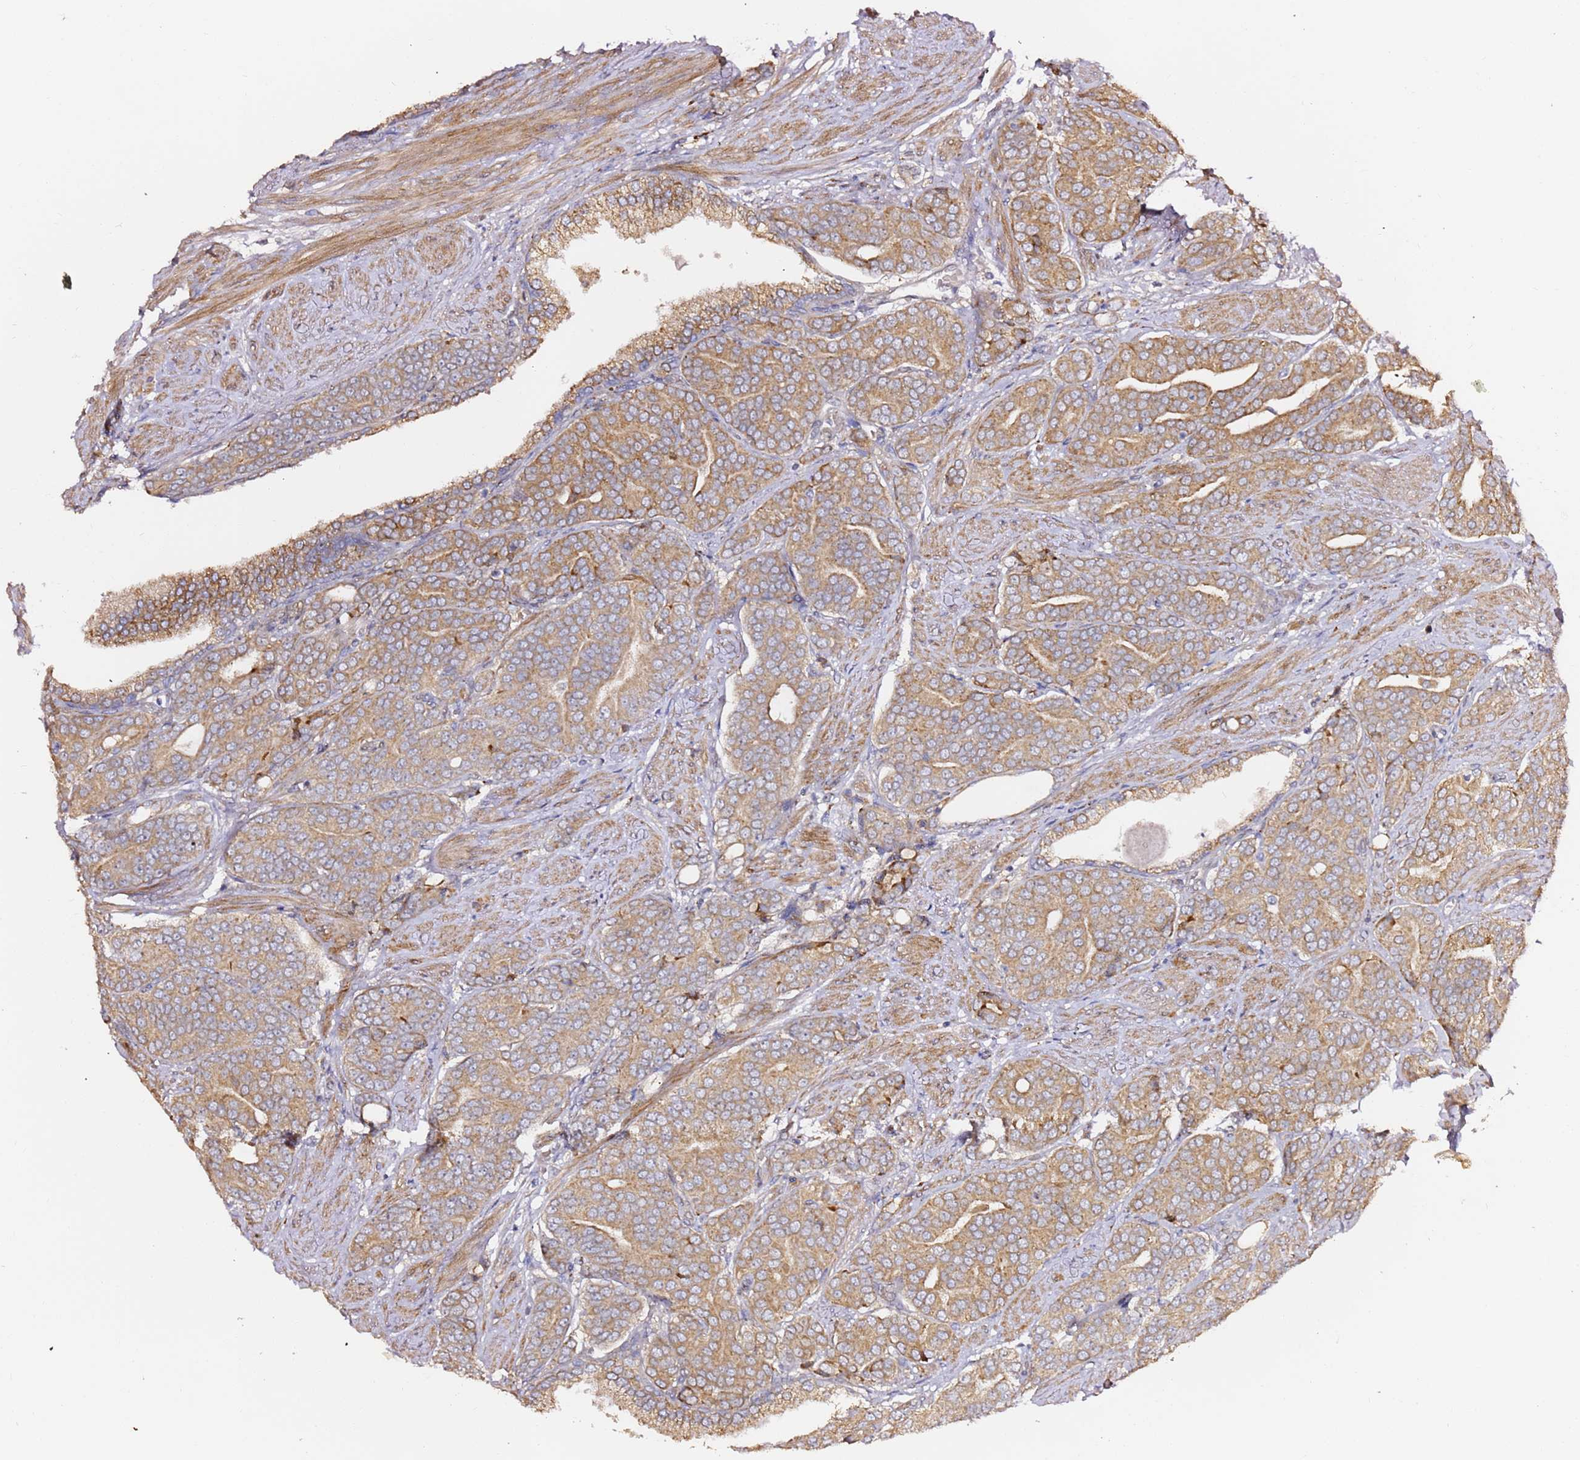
{"staining": {"intensity": "moderate", "quantity": "25%-75%", "location": "cytoplasmic/membranous"}, "tissue": "prostate cancer", "cell_type": "Tumor cells", "image_type": "cancer", "snomed": [{"axis": "morphology", "description": "Adenocarcinoma, High grade"}, {"axis": "topography", "description": "Prostate"}], "caption": "There is medium levels of moderate cytoplasmic/membranous staining in tumor cells of prostate adenocarcinoma (high-grade), as demonstrated by immunohistochemical staining (brown color).", "gene": "HSD17B7", "patient": {"sex": "male", "age": 67}}